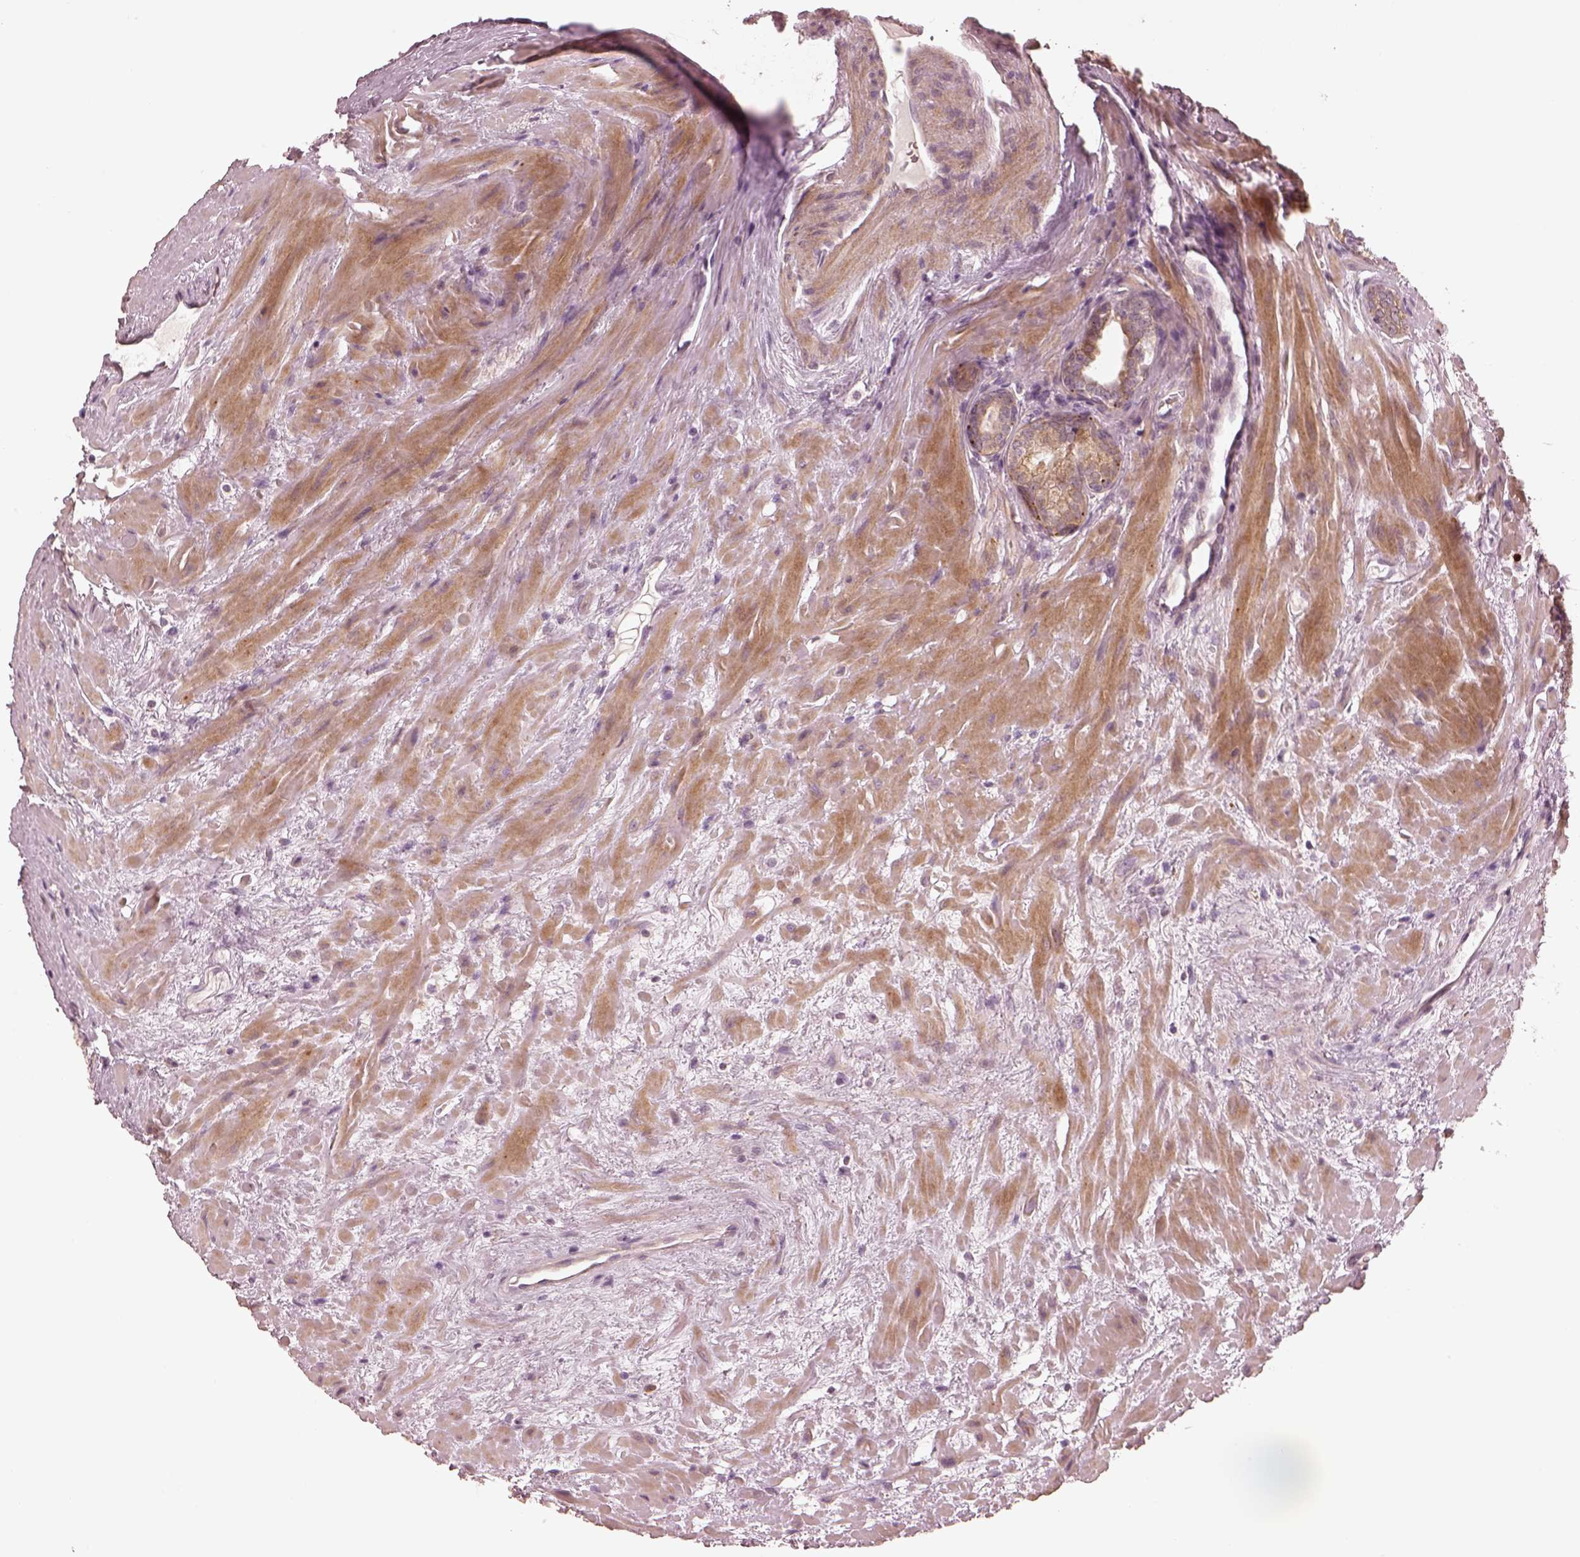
{"staining": {"intensity": "weak", "quantity": ">75%", "location": "cytoplasmic/membranous"}, "tissue": "prostate cancer", "cell_type": "Tumor cells", "image_type": "cancer", "snomed": [{"axis": "morphology", "description": "Adenocarcinoma, NOS"}, {"axis": "topography", "description": "Prostate"}], "caption": "Tumor cells demonstrate weak cytoplasmic/membranous positivity in about >75% of cells in adenocarcinoma (prostate). (Stains: DAB (3,3'-diaminobenzidine) in brown, nuclei in blue, Microscopy: brightfield microscopy at high magnification).", "gene": "SLC25A46", "patient": {"sex": "male", "age": 66}}